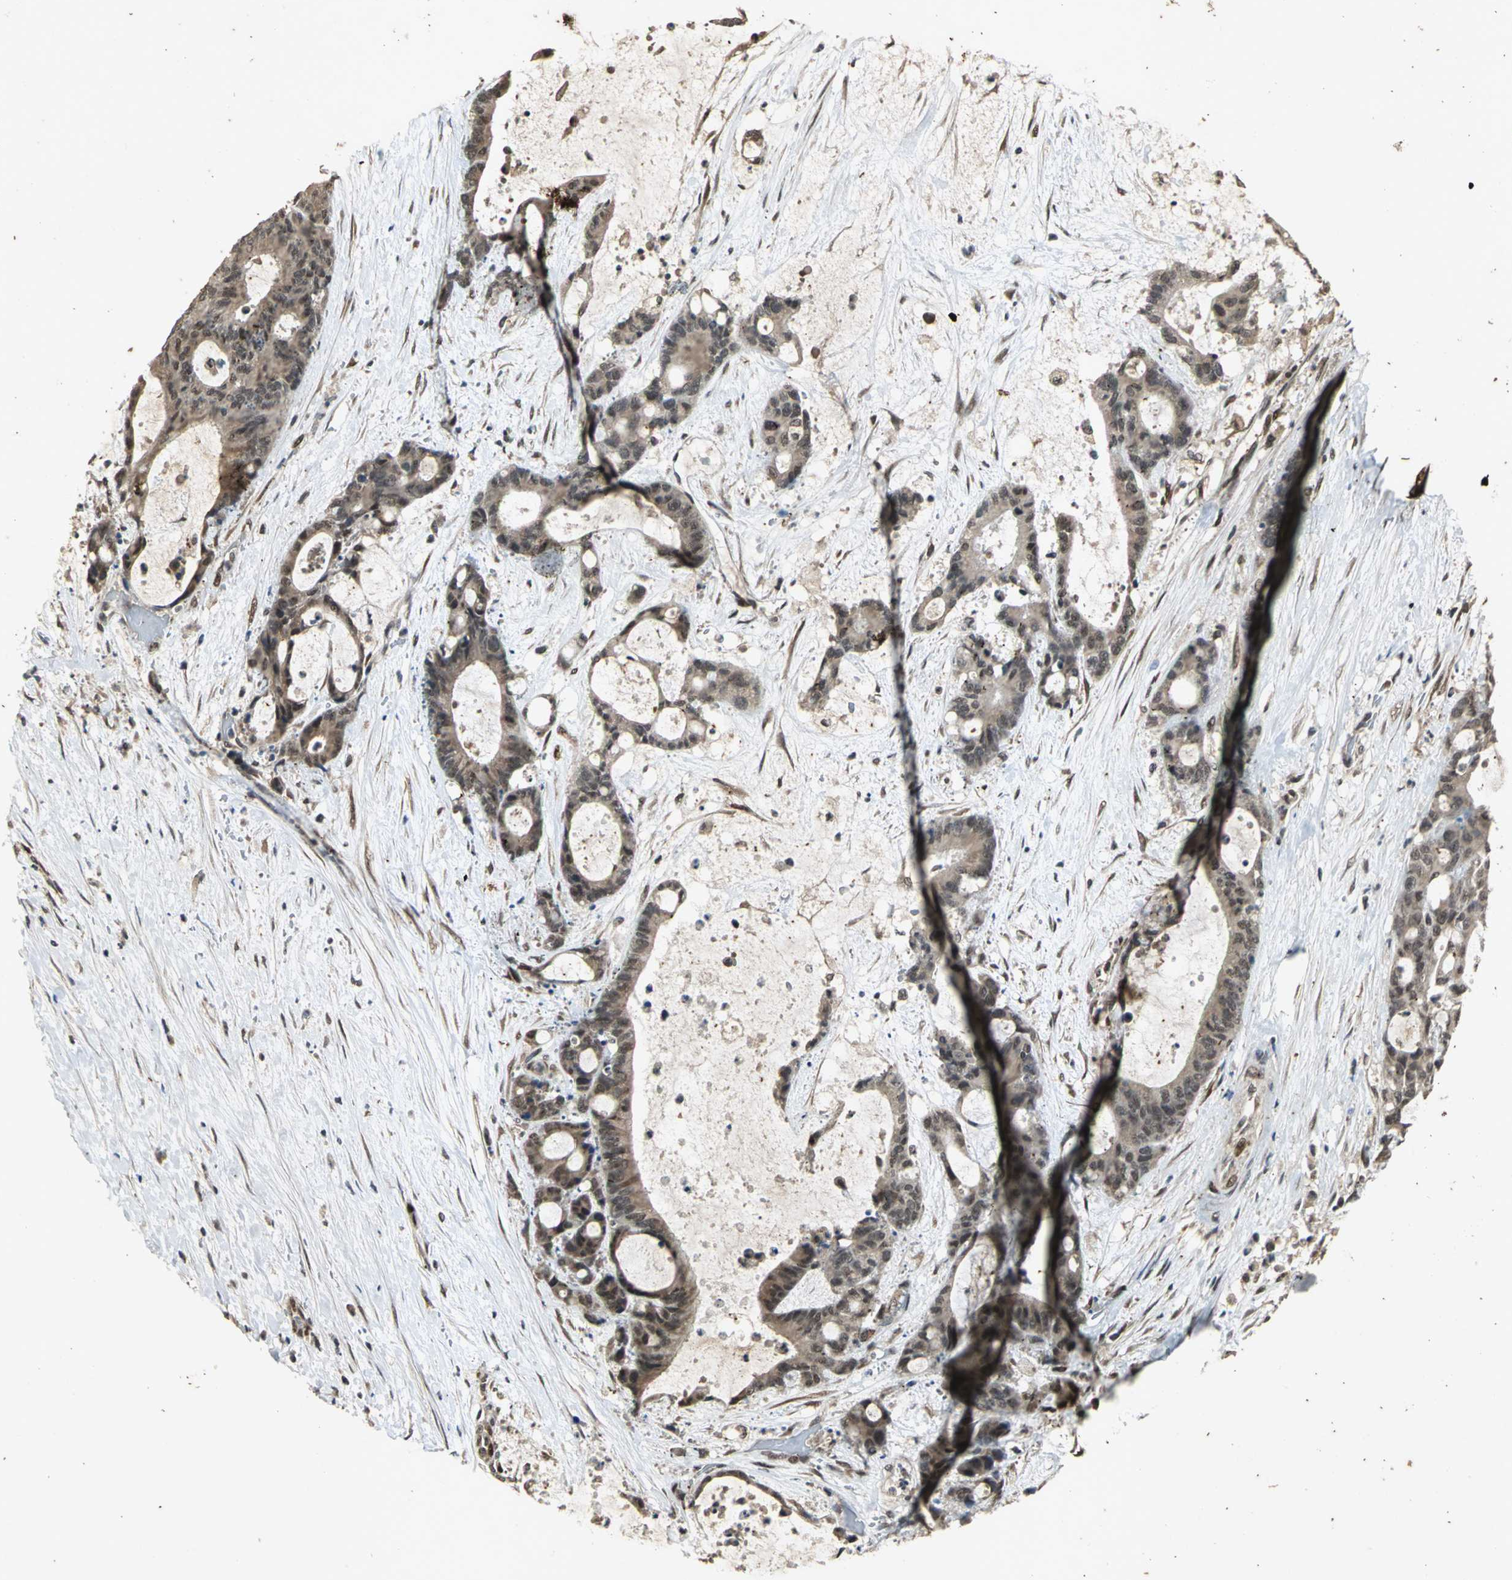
{"staining": {"intensity": "weak", "quantity": "<25%", "location": "cytoplasmic/membranous"}, "tissue": "liver cancer", "cell_type": "Tumor cells", "image_type": "cancer", "snomed": [{"axis": "morphology", "description": "Cholangiocarcinoma"}, {"axis": "topography", "description": "Liver"}], "caption": "Micrograph shows no protein expression in tumor cells of liver cancer (cholangiocarcinoma) tissue. (Stains: DAB immunohistochemistry (IHC) with hematoxylin counter stain, Microscopy: brightfield microscopy at high magnification).", "gene": "NOTCH3", "patient": {"sex": "female", "age": 73}}